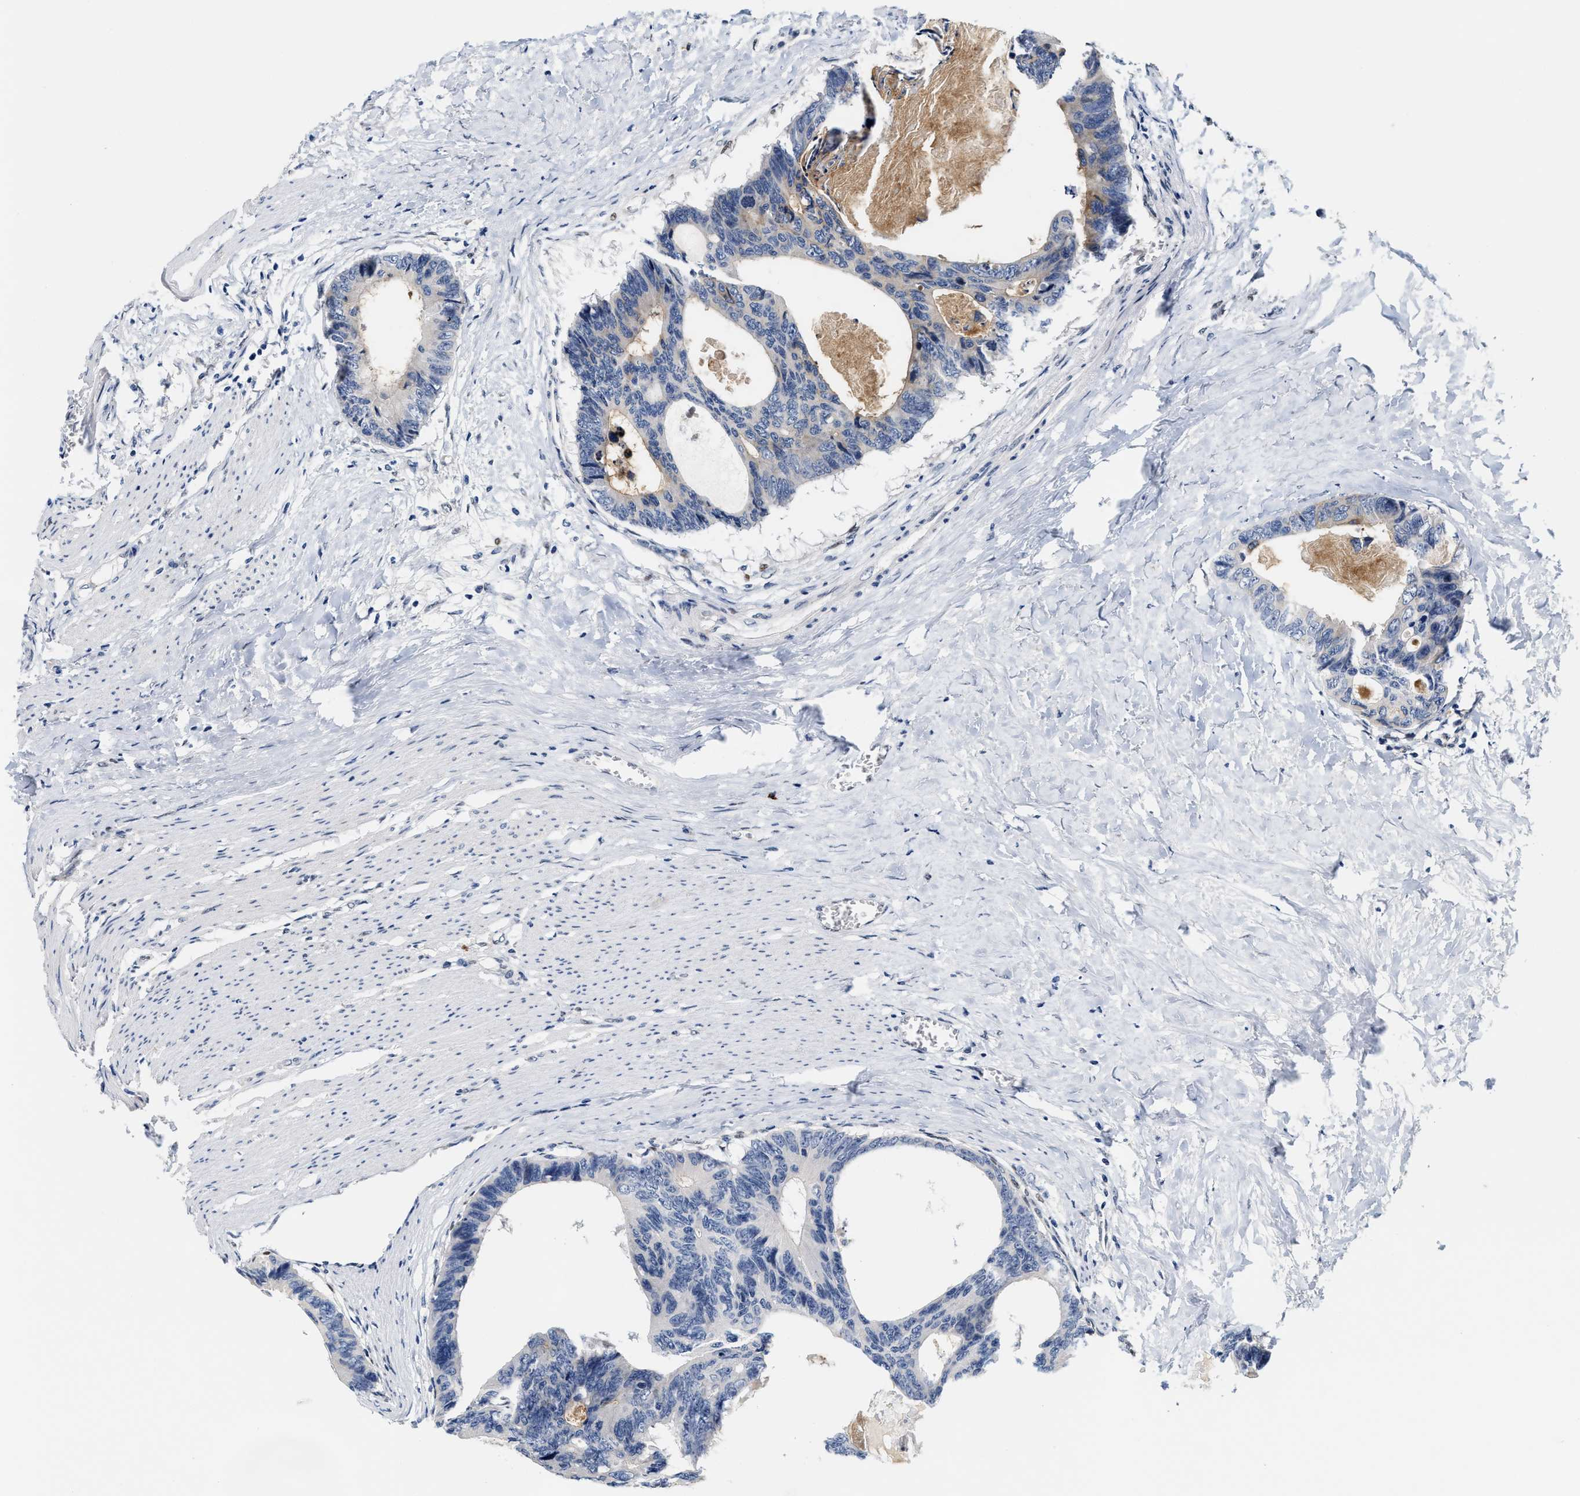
{"staining": {"intensity": "weak", "quantity": "<25%", "location": "cytoplasmic/membranous"}, "tissue": "colorectal cancer", "cell_type": "Tumor cells", "image_type": "cancer", "snomed": [{"axis": "morphology", "description": "Adenocarcinoma, NOS"}, {"axis": "topography", "description": "Colon"}], "caption": "Immunohistochemistry (IHC) histopathology image of neoplastic tissue: human adenocarcinoma (colorectal) stained with DAB exhibits no significant protein staining in tumor cells. The staining is performed using DAB brown chromogen with nuclei counter-stained in using hematoxylin.", "gene": "TCF4", "patient": {"sex": "female", "age": 55}}